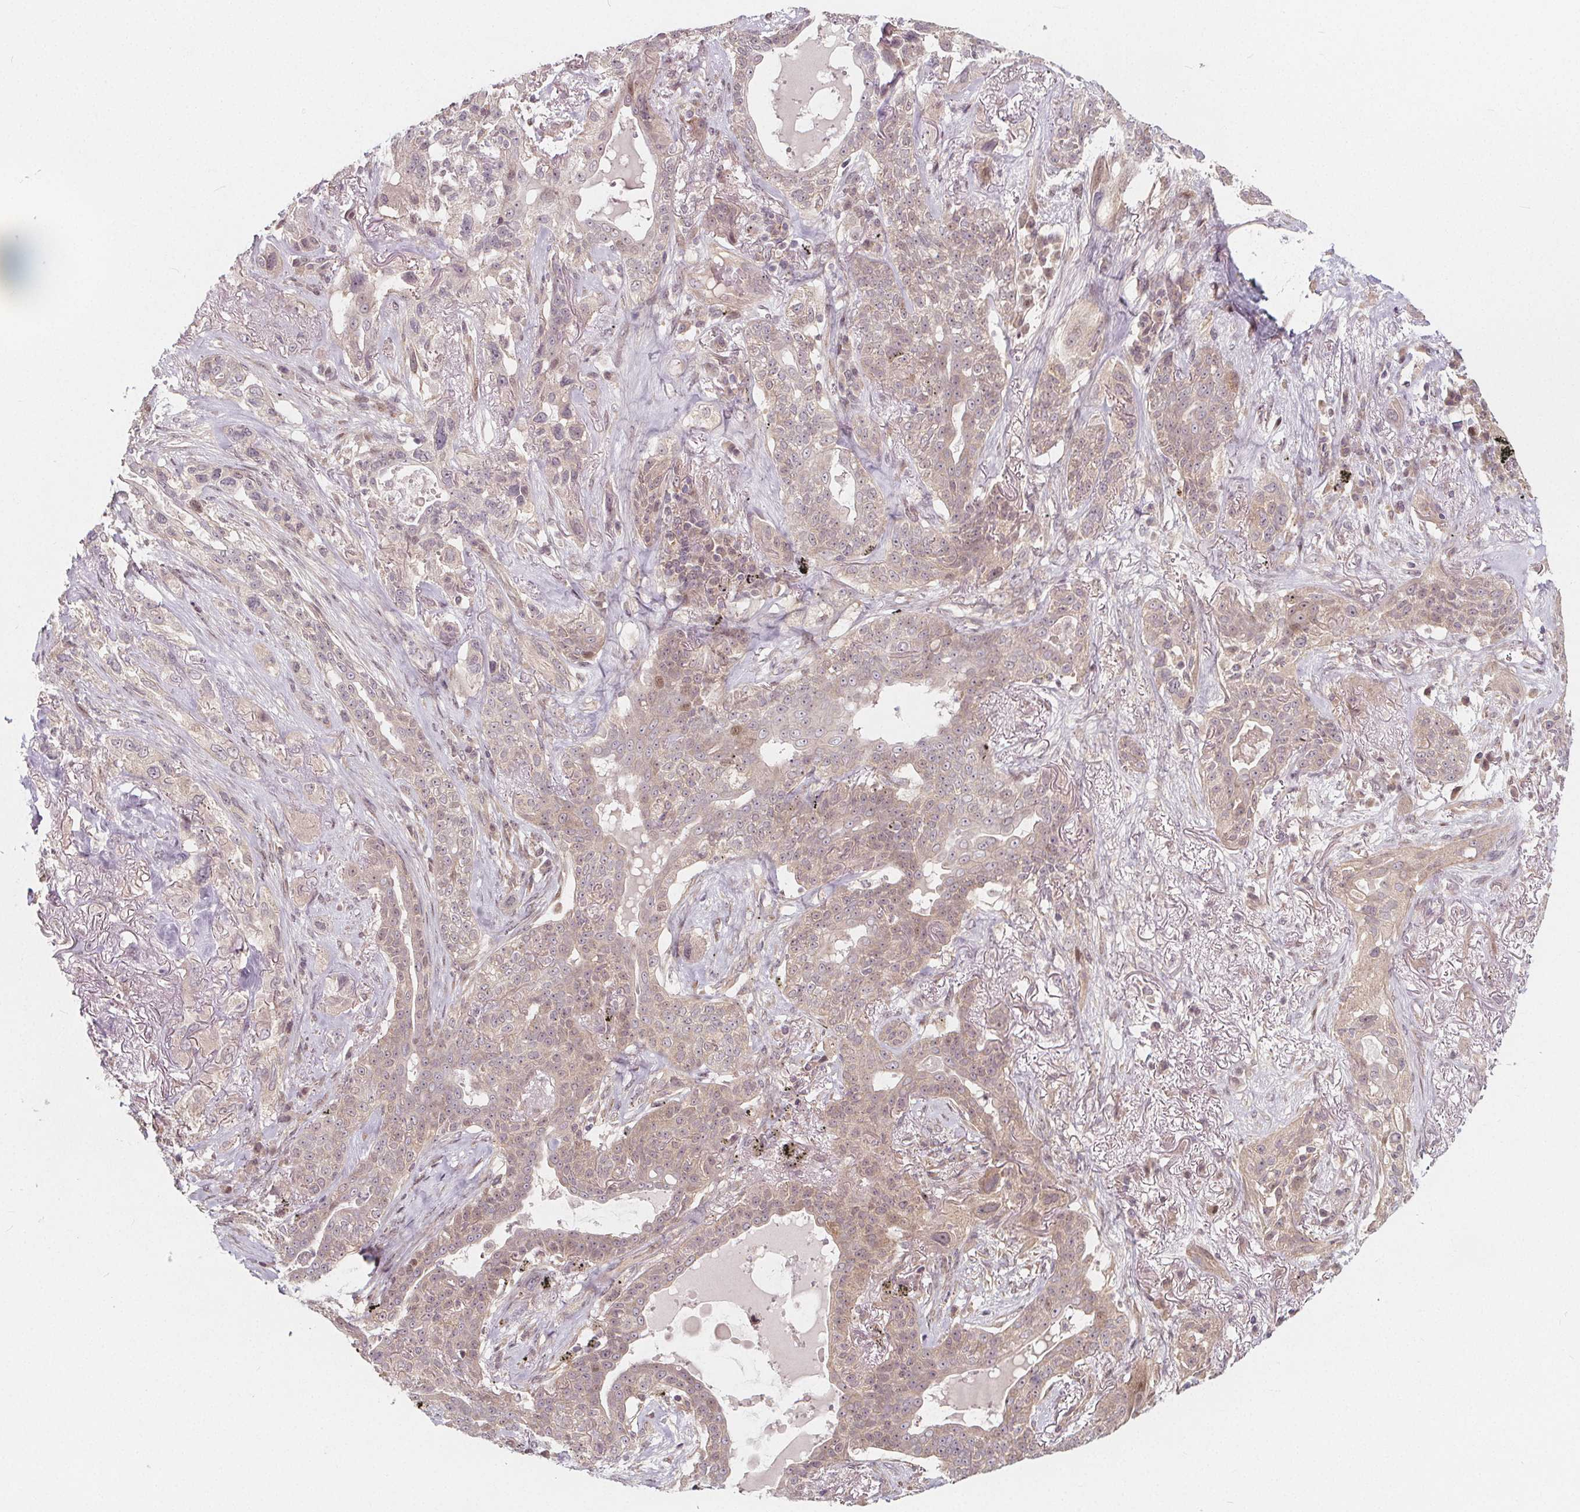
{"staining": {"intensity": "weak", "quantity": "<25%", "location": "cytoplasmic/membranous,nuclear"}, "tissue": "lung cancer", "cell_type": "Tumor cells", "image_type": "cancer", "snomed": [{"axis": "morphology", "description": "Squamous cell carcinoma, NOS"}, {"axis": "topography", "description": "Lung"}], "caption": "Tumor cells show no significant protein expression in lung cancer (squamous cell carcinoma). (DAB (3,3'-diaminobenzidine) immunohistochemistry (IHC) with hematoxylin counter stain).", "gene": "AKT1S1", "patient": {"sex": "female", "age": 70}}